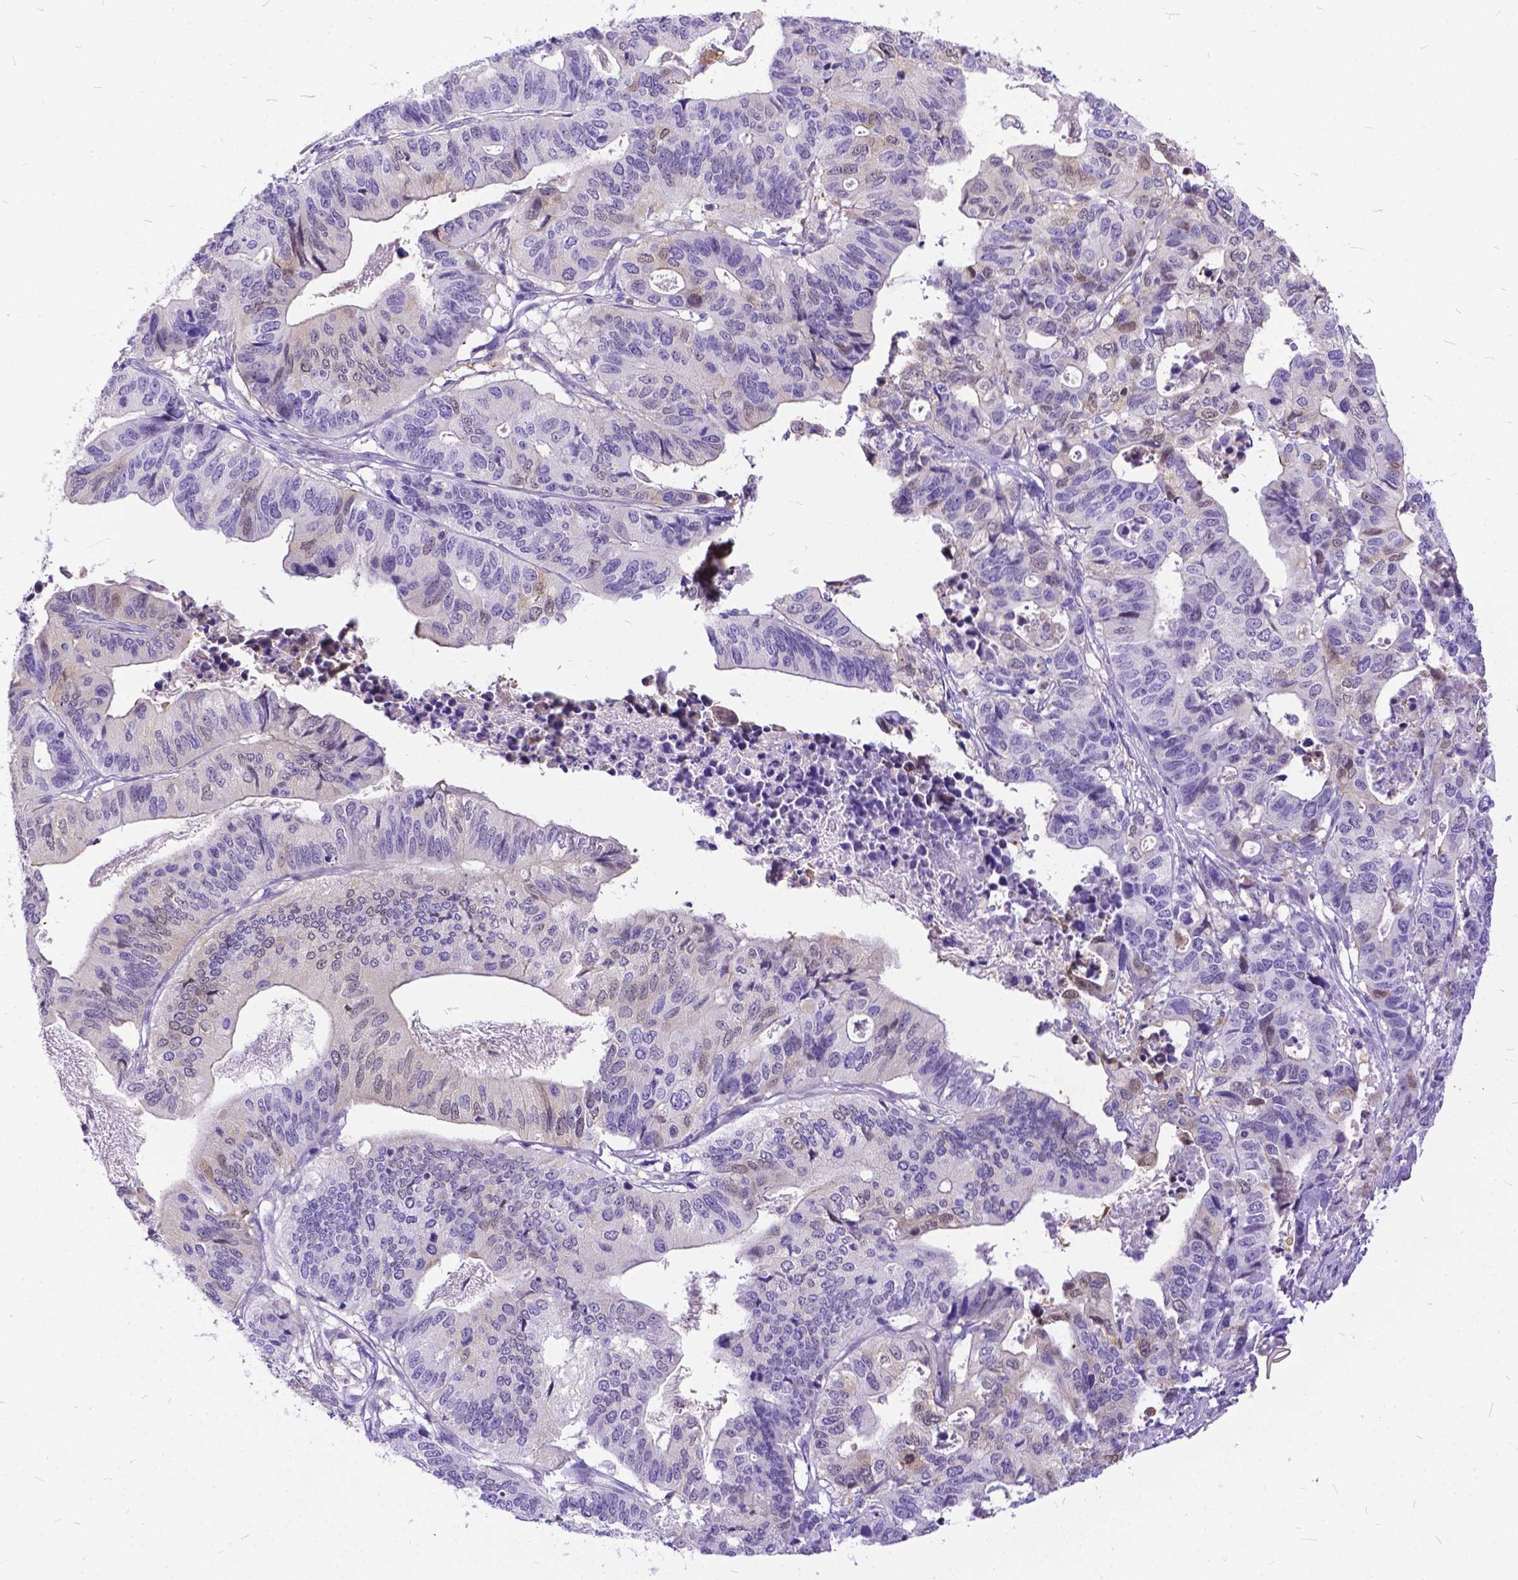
{"staining": {"intensity": "weak", "quantity": "<25%", "location": "cytoplasmic/membranous,nuclear"}, "tissue": "stomach cancer", "cell_type": "Tumor cells", "image_type": "cancer", "snomed": [{"axis": "morphology", "description": "Adenocarcinoma, NOS"}, {"axis": "topography", "description": "Stomach, upper"}], "caption": "Immunohistochemistry (IHC) of human stomach cancer (adenocarcinoma) exhibits no staining in tumor cells.", "gene": "TMEM169", "patient": {"sex": "female", "age": 67}}